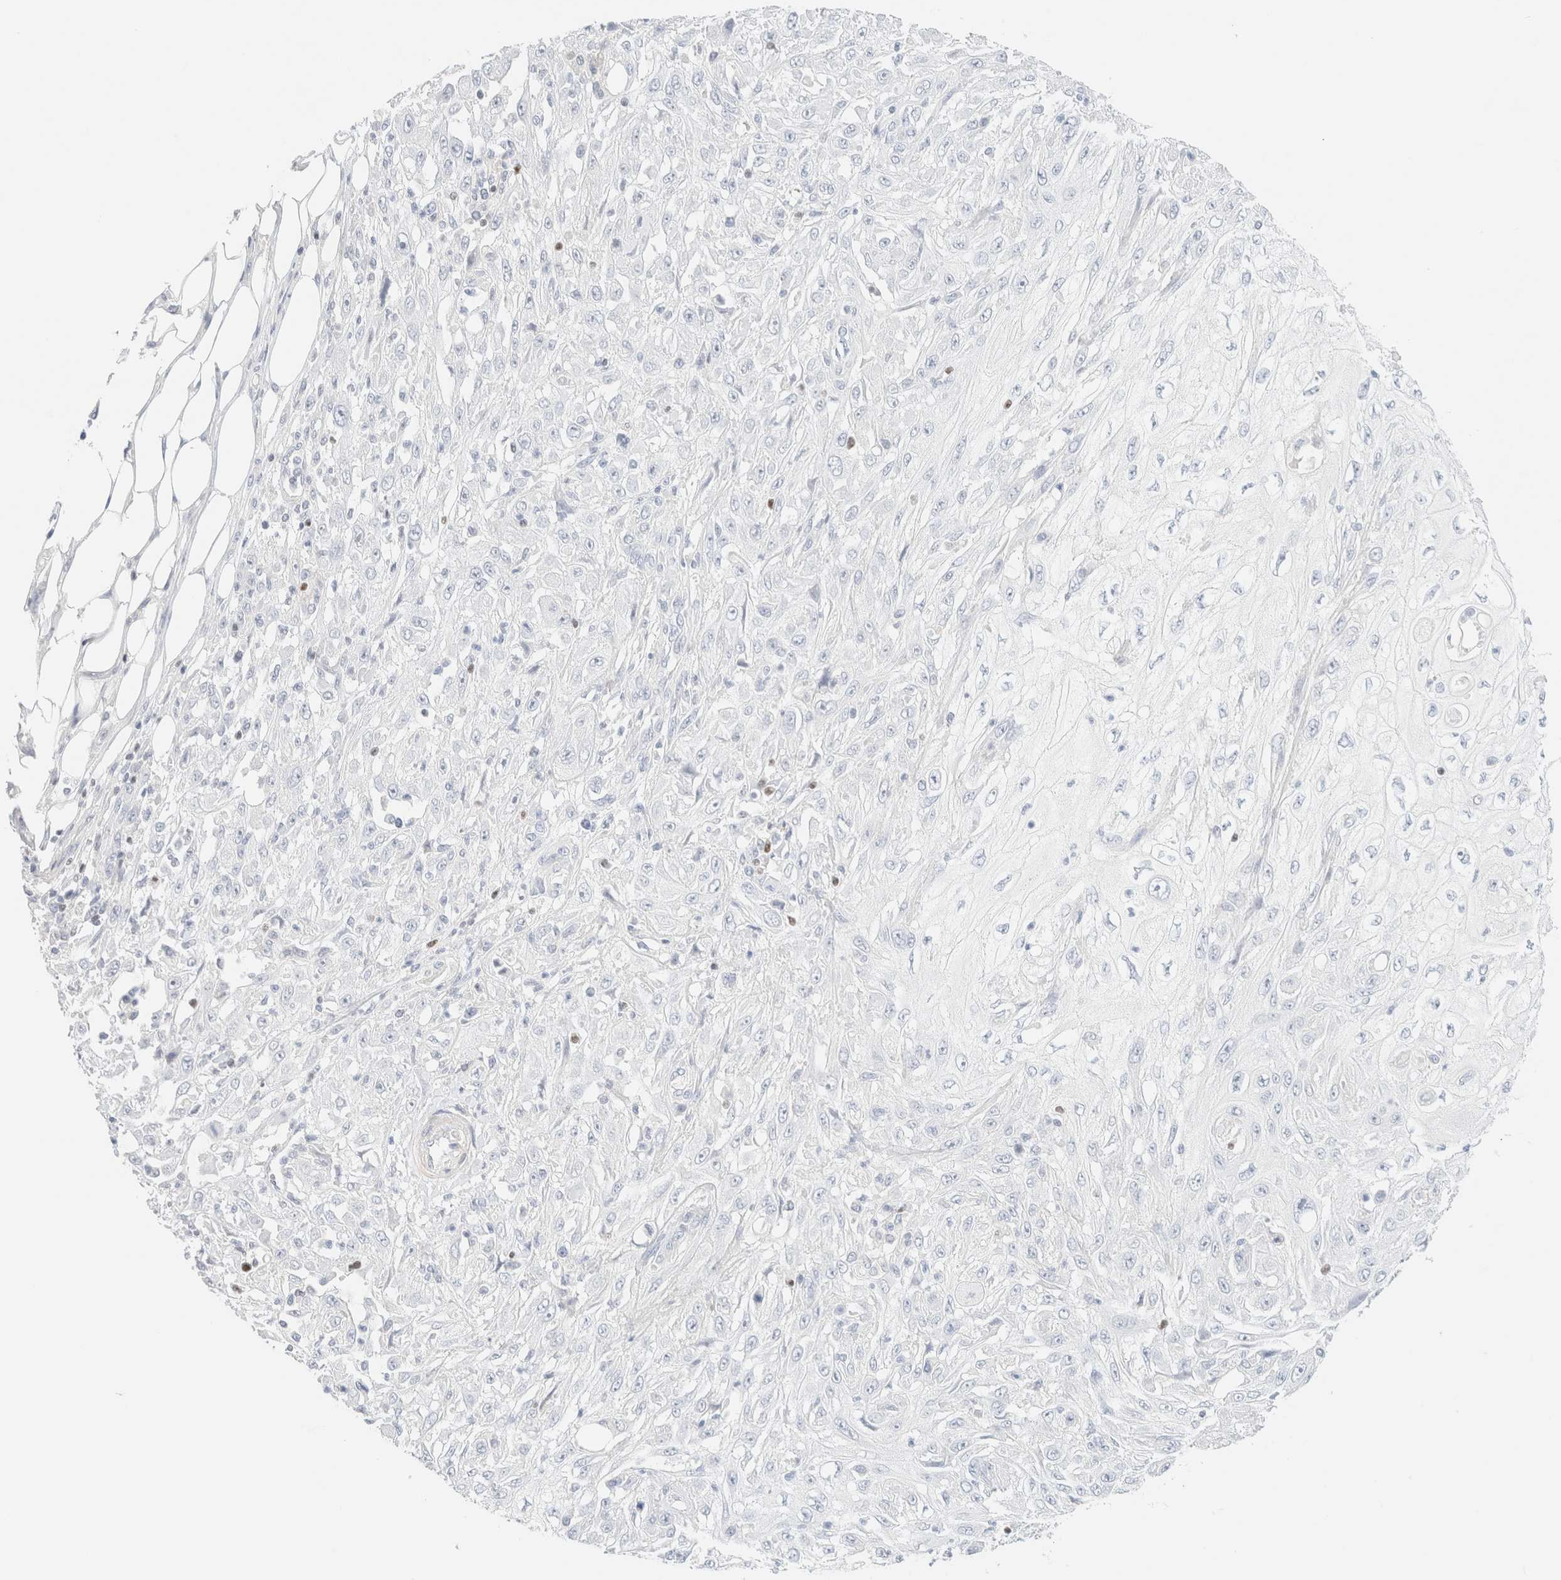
{"staining": {"intensity": "negative", "quantity": "none", "location": "none"}, "tissue": "skin cancer", "cell_type": "Tumor cells", "image_type": "cancer", "snomed": [{"axis": "morphology", "description": "Squamous cell carcinoma, NOS"}, {"axis": "morphology", "description": "Squamous cell carcinoma, metastatic, NOS"}, {"axis": "topography", "description": "Skin"}, {"axis": "topography", "description": "Lymph node"}], "caption": "There is no significant staining in tumor cells of skin squamous cell carcinoma.", "gene": "IKZF3", "patient": {"sex": "male", "age": 75}}